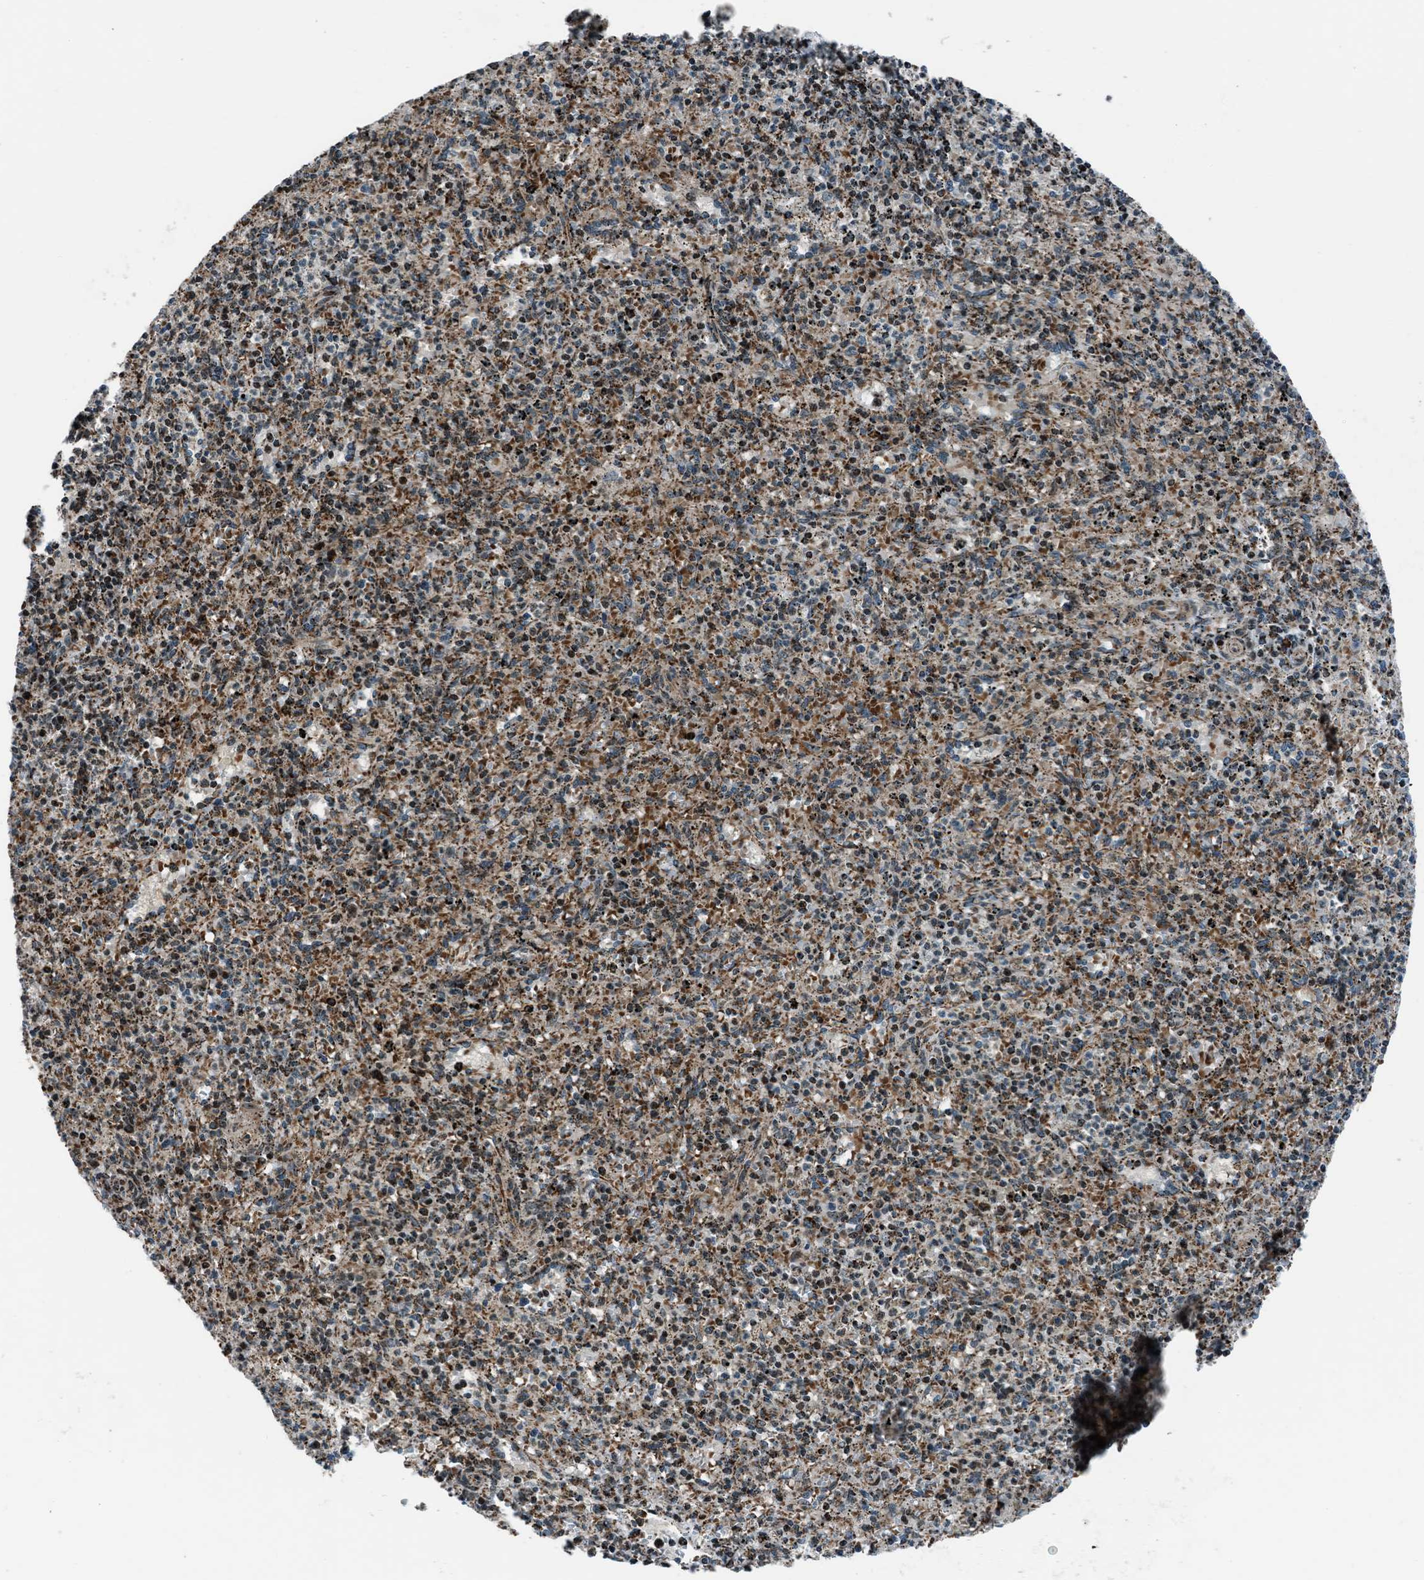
{"staining": {"intensity": "strong", "quantity": ">75%", "location": "cytoplasmic/membranous,nuclear"}, "tissue": "spleen", "cell_type": "Cells in red pulp", "image_type": "normal", "snomed": [{"axis": "morphology", "description": "Normal tissue, NOS"}, {"axis": "topography", "description": "Spleen"}], "caption": "A brown stain labels strong cytoplasmic/membranous,nuclear expression of a protein in cells in red pulp of normal human spleen. (Brightfield microscopy of DAB IHC at high magnification).", "gene": "MORC3", "patient": {"sex": "male", "age": 72}}